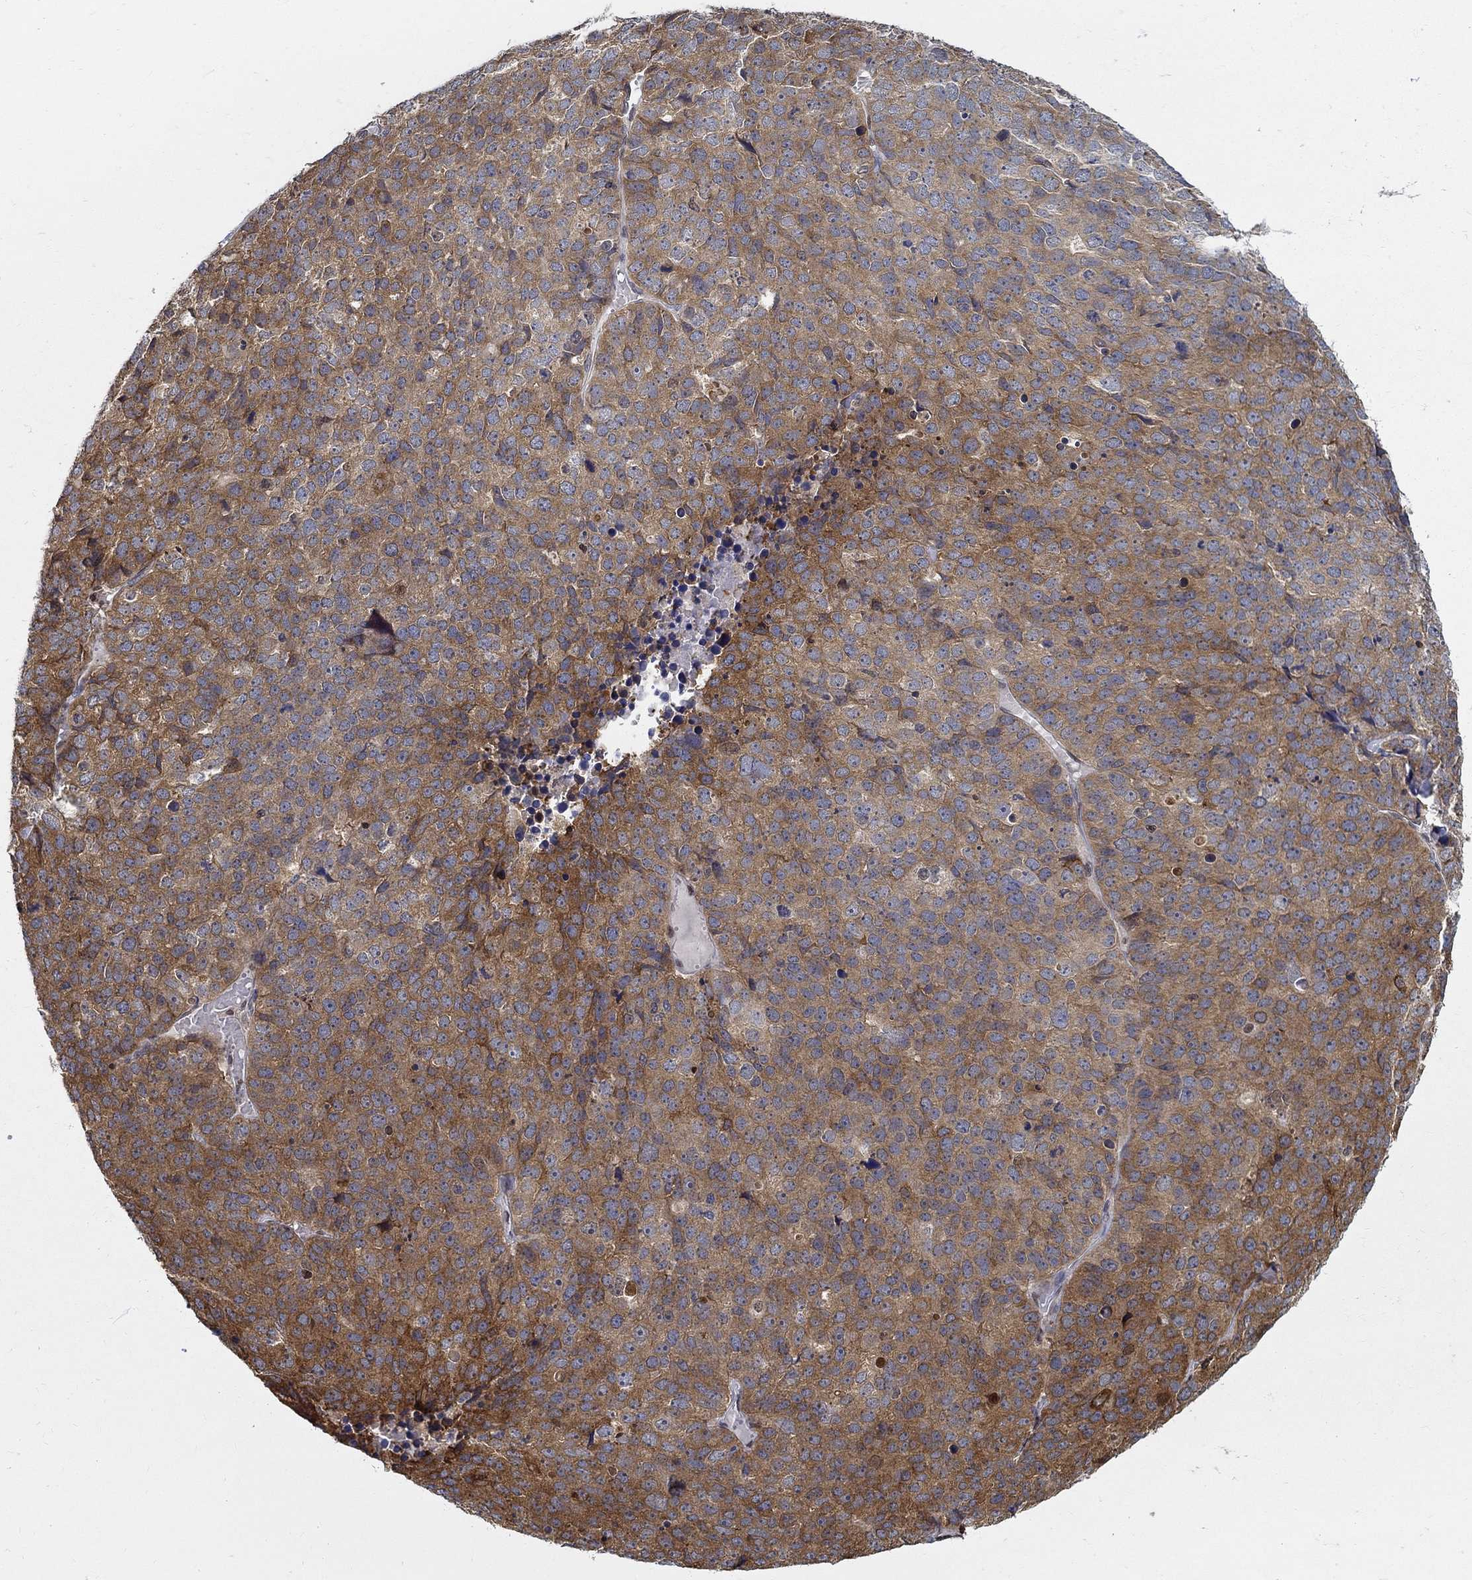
{"staining": {"intensity": "moderate", "quantity": ">75%", "location": "cytoplasmic/membranous"}, "tissue": "stomach cancer", "cell_type": "Tumor cells", "image_type": "cancer", "snomed": [{"axis": "morphology", "description": "Adenocarcinoma, NOS"}, {"axis": "topography", "description": "Stomach"}], "caption": "This is an image of immunohistochemistry staining of stomach cancer, which shows moderate expression in the cytoplasmic/membranous of tumor cells.", "gene": "ZNF594", "patient": {"sex": "male", "age": 69}}